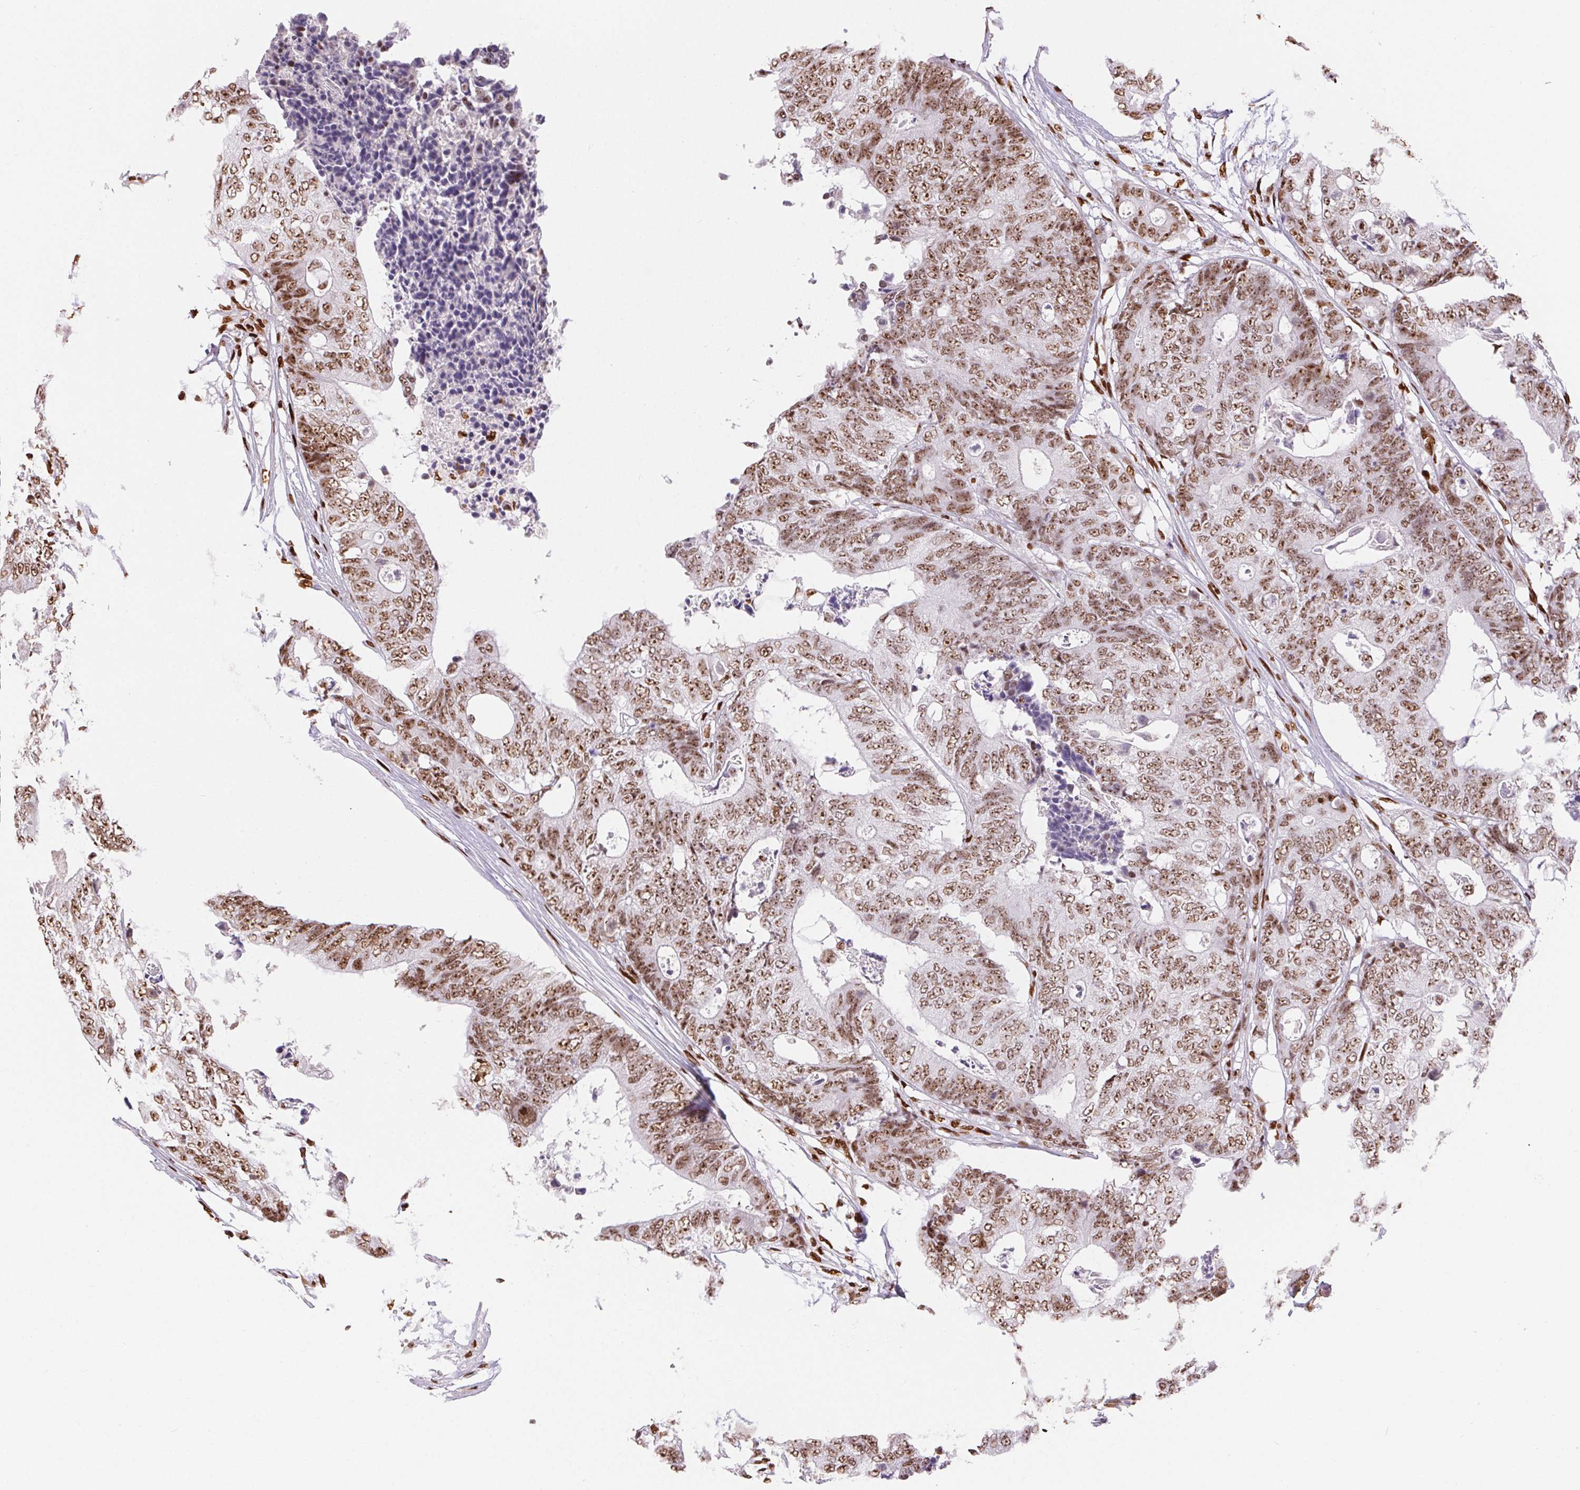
{"staining": {"intensity": "moderate", "quantity": ">75%", "location": "nuclear"}, "tissue": "colorectal cancer", "cell_type": "Tumor cells", "image_type": "cancer", "snomed": [{"axis": "morphology", "description": "Adenocarcinoma, NOS"}, {"axis": "topography", "description": "Colon"}], "caption": "Protein staining demonstrates moderate nuclear expression in approximately >75% of tumor cells in colorectal cancer (adenocarcinoma). The staining was performed using DAB to visualize the protein expression in brown, while the nuclei were stained in blue with hematoxylin (Magnification: 20x).", "gene": "ZNF80", "patient": {"sex": "female", "age": 48}}